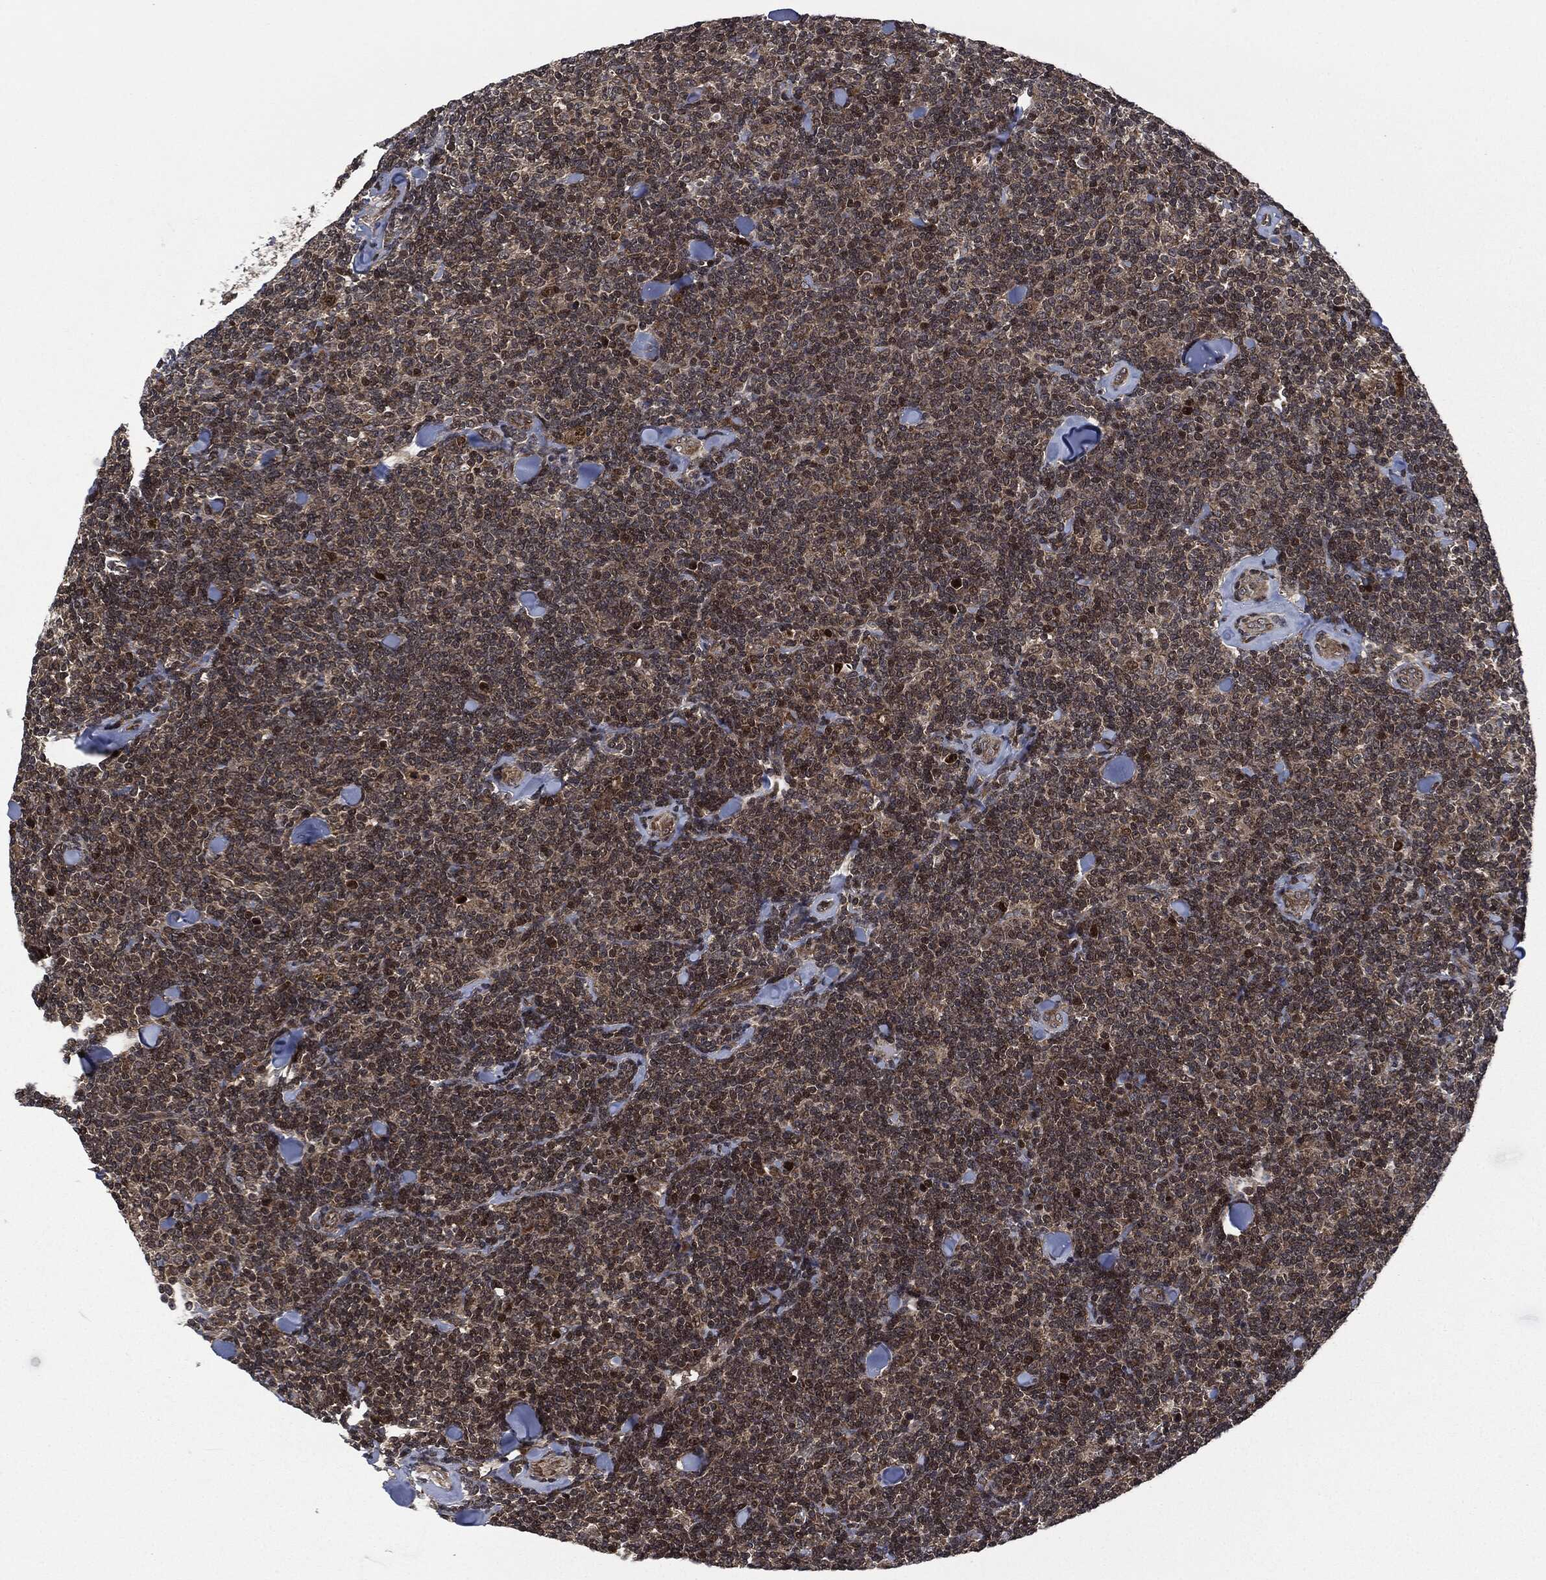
{"staining": {"intensity": "moderate", "quantity": ">75%", "location": "cytoplasmic/membranous"}, "tissue": "lymphoma", "cell_type": "Tumor cells", "image_type": "cancer", "snomed": [{"axis": "morphology", "description": "Malignant lymphoma, non-Hodgkin's type, Low grade"}, {"axis": "topography", "description": "Lymph node"}], "caption": "Protein expression analysis of low-grade malignant lymphoma, non-Hodgkin's type demonstrates moderate cytoplasmic/membranous positivity in about >75% of tumor cells. Nuclei are stained in blue.", "gene": "HRAS", "patient": {"sex": "female", "age": 56}}